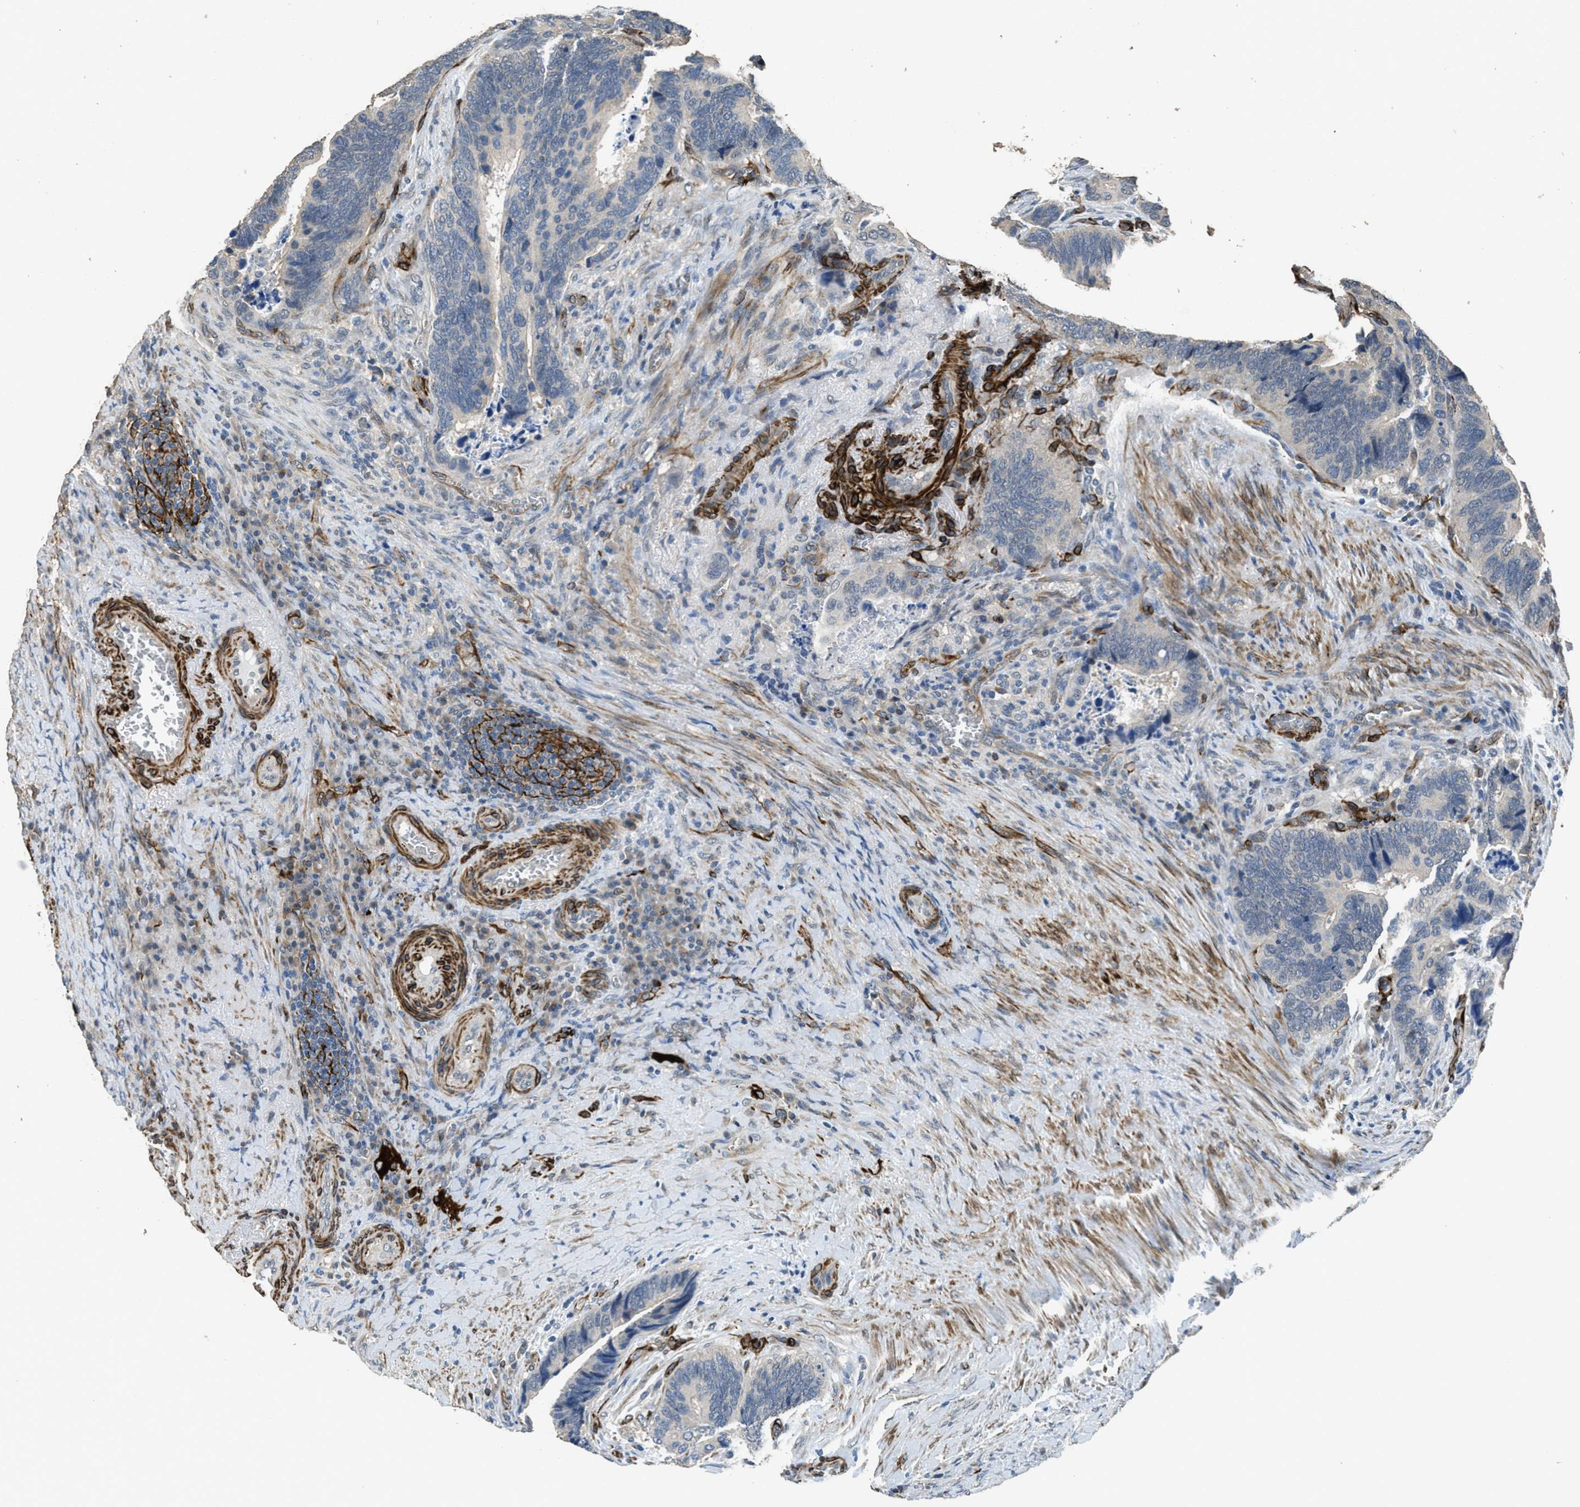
{"staining": {"intensity": "negative", "quantity": "none", "location": "none"}, "tissue": "colorectal cancer", "cell_type": "Tumor cells", "image_type": "cancer", "snomed": [{"axis": "morphology", "description": "Adenocarcinoma, NOS"}, {"axis": "topography", "description": "Colon"}], "caption": "Immunohistochemistry micrograph of neoplastic tissue: human colorectal adenocarcinoma stained with DAB demonstrates no significant protein positivity in tumor cells.", "gene": "SYNM", "patient": {"sex": "male", "age": 72}}